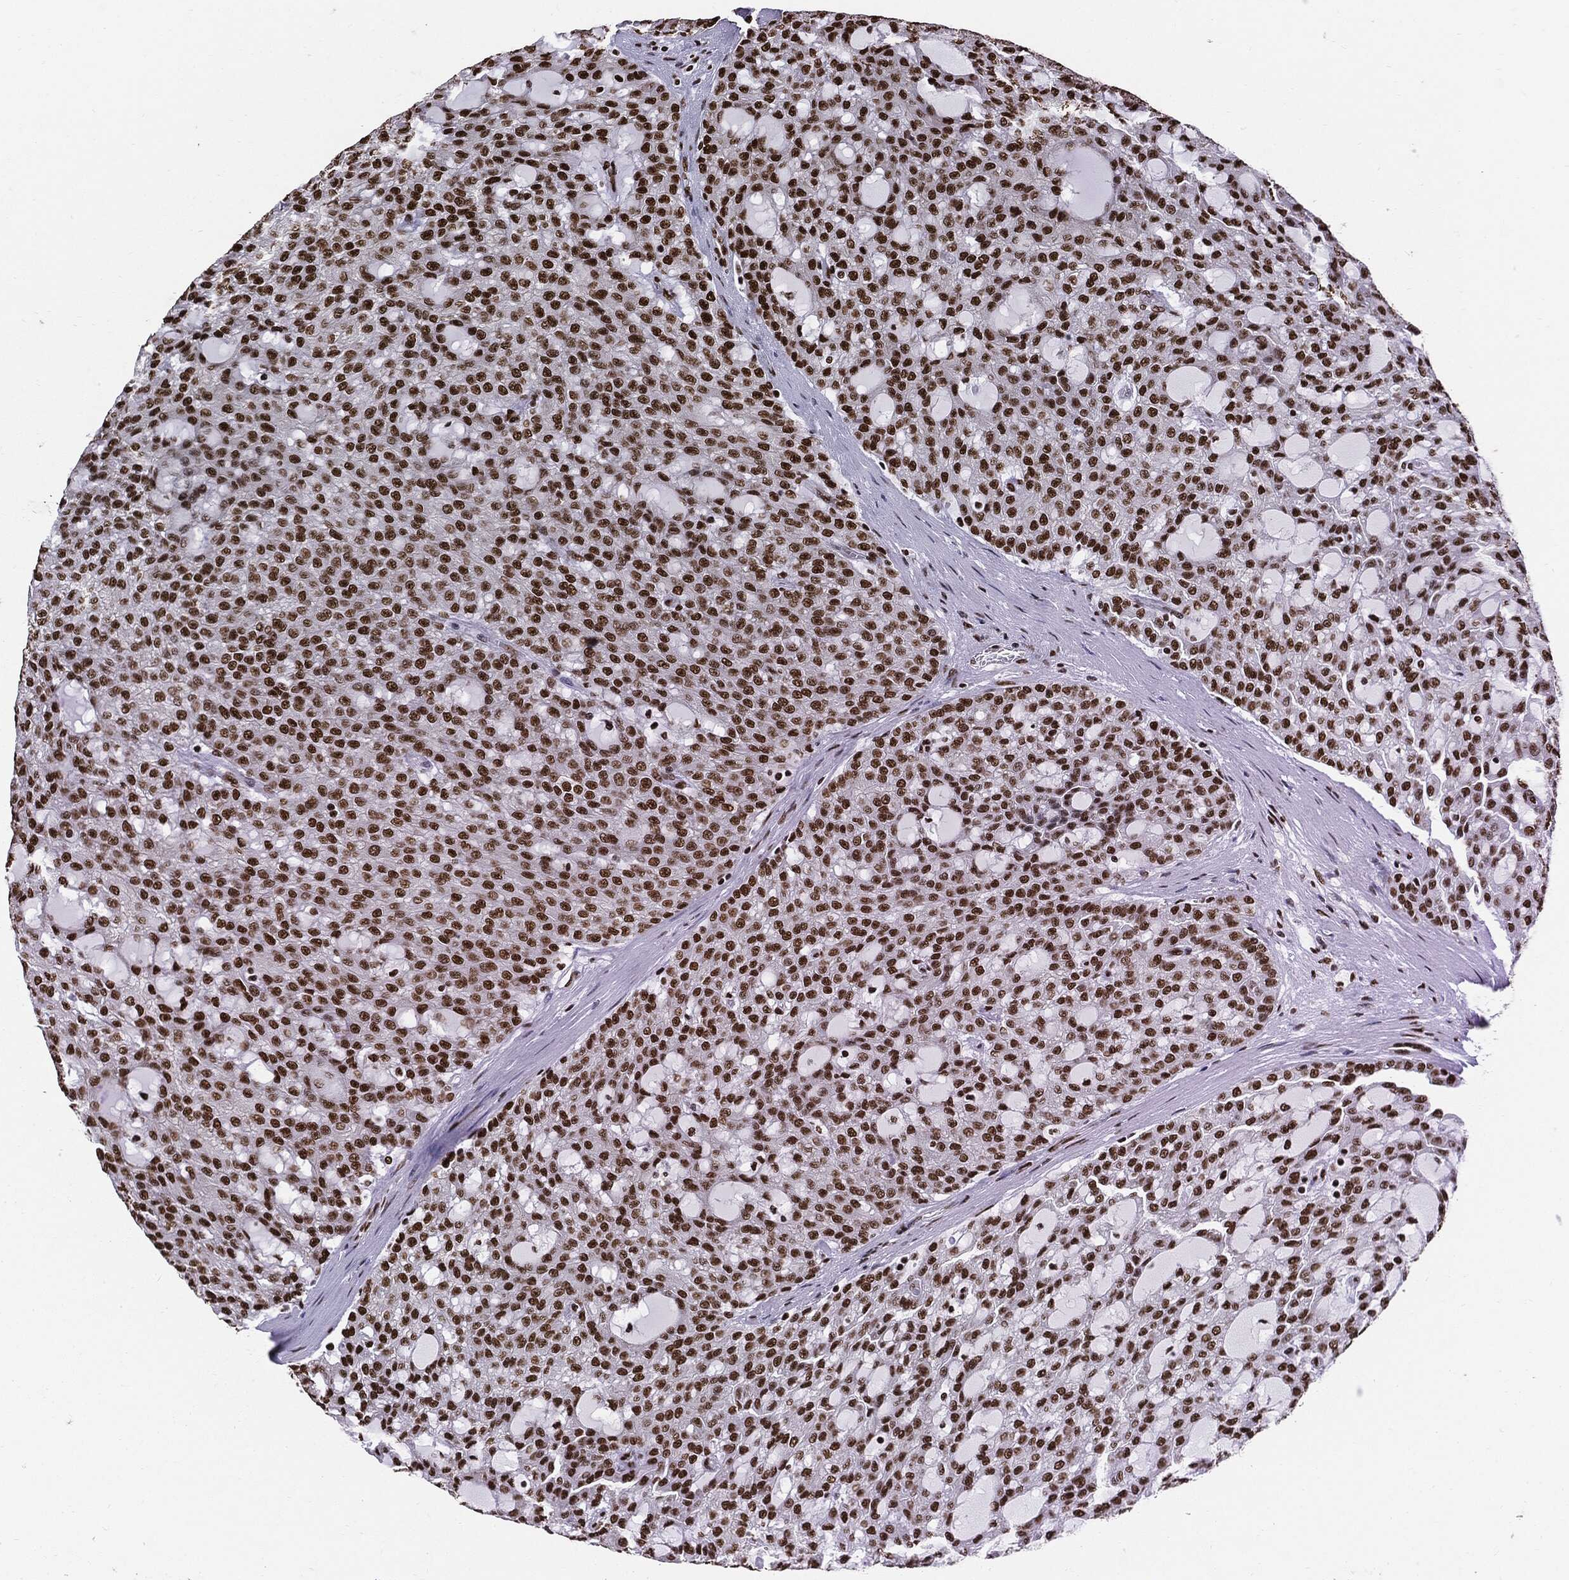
{"staining": {"intensity": "strong", "quantity": ">75%", "location": "nuclear"}, "tissue": "renal cancer", "cell_type": "Tumor cells", "image_type": "cancer", "snomed": [{"axis": "morphology", "description": "Adenocarcinoma, NOS"}, {"axis": "topography", "description": "Kidney"}], "caption": "Renal cancer (adenocarcinoma) stained with a protein marker displays strong staining in tumor cells.", "gene": "RECQL", "patient": {"sex": "male", "age": 63}}